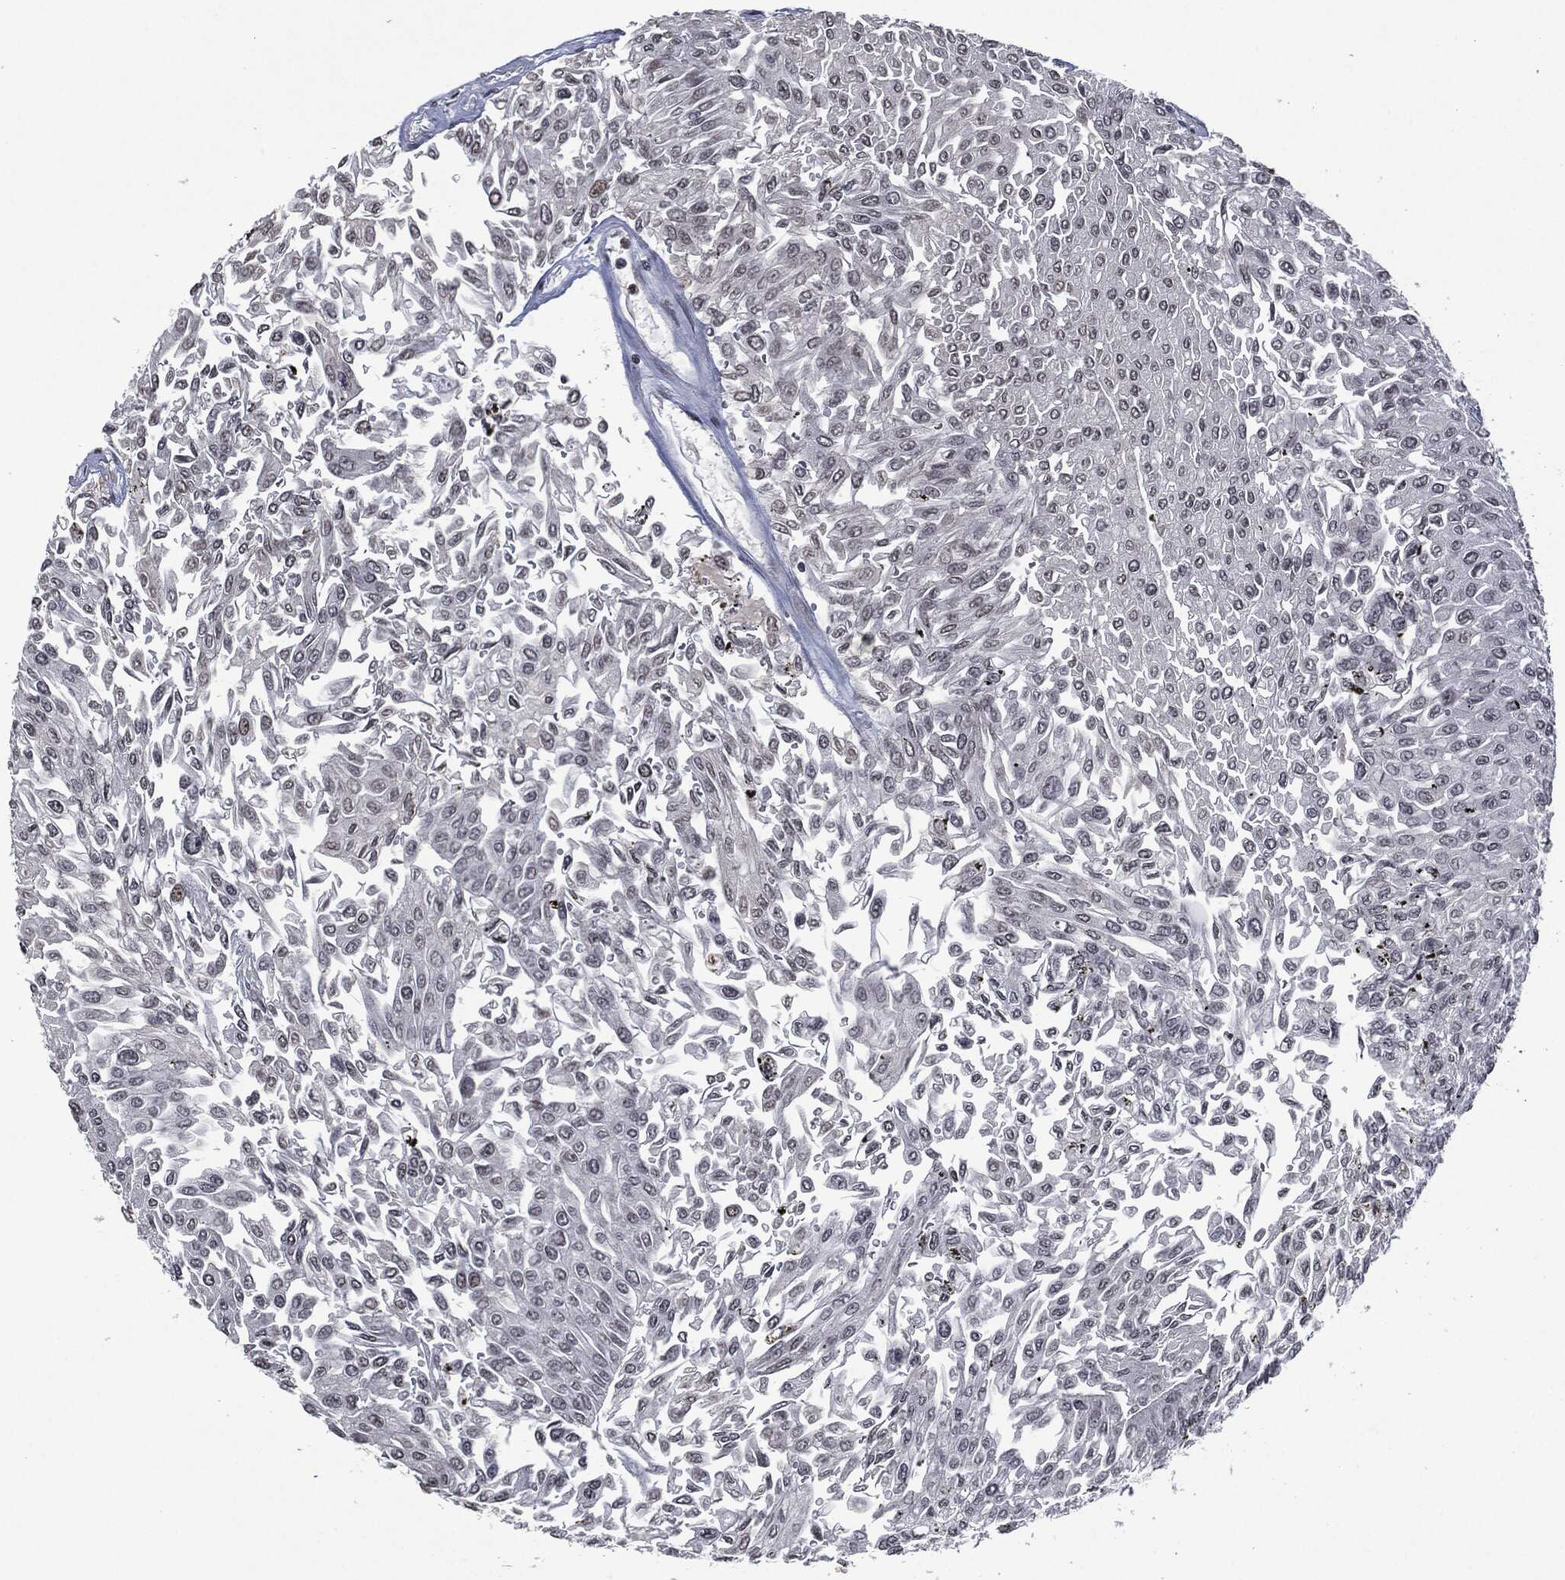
{"staining": {"intensity": "negative", "quantity": "none", "location": "none"}, "tissue": "urothelial cancer", "cell_type": "Tumor cells", "image_type": "cancer", "snomed": [{"axis": "morphology", "description": "Urothelial carcinoma, Low grade"}, {"axis": "topography", "description": "Urinary bladder"}], "caption": "Tumor cells are negative for protein expression in human low-grade urothelial carcinoma. The staining is performed using DAB (3,3'-diaminobenzidine) brown chromogen with nuclei counter-stained in using hematoxylin.", "gene": "EGFR", "patient": {"sex": "male", "age": 67}}